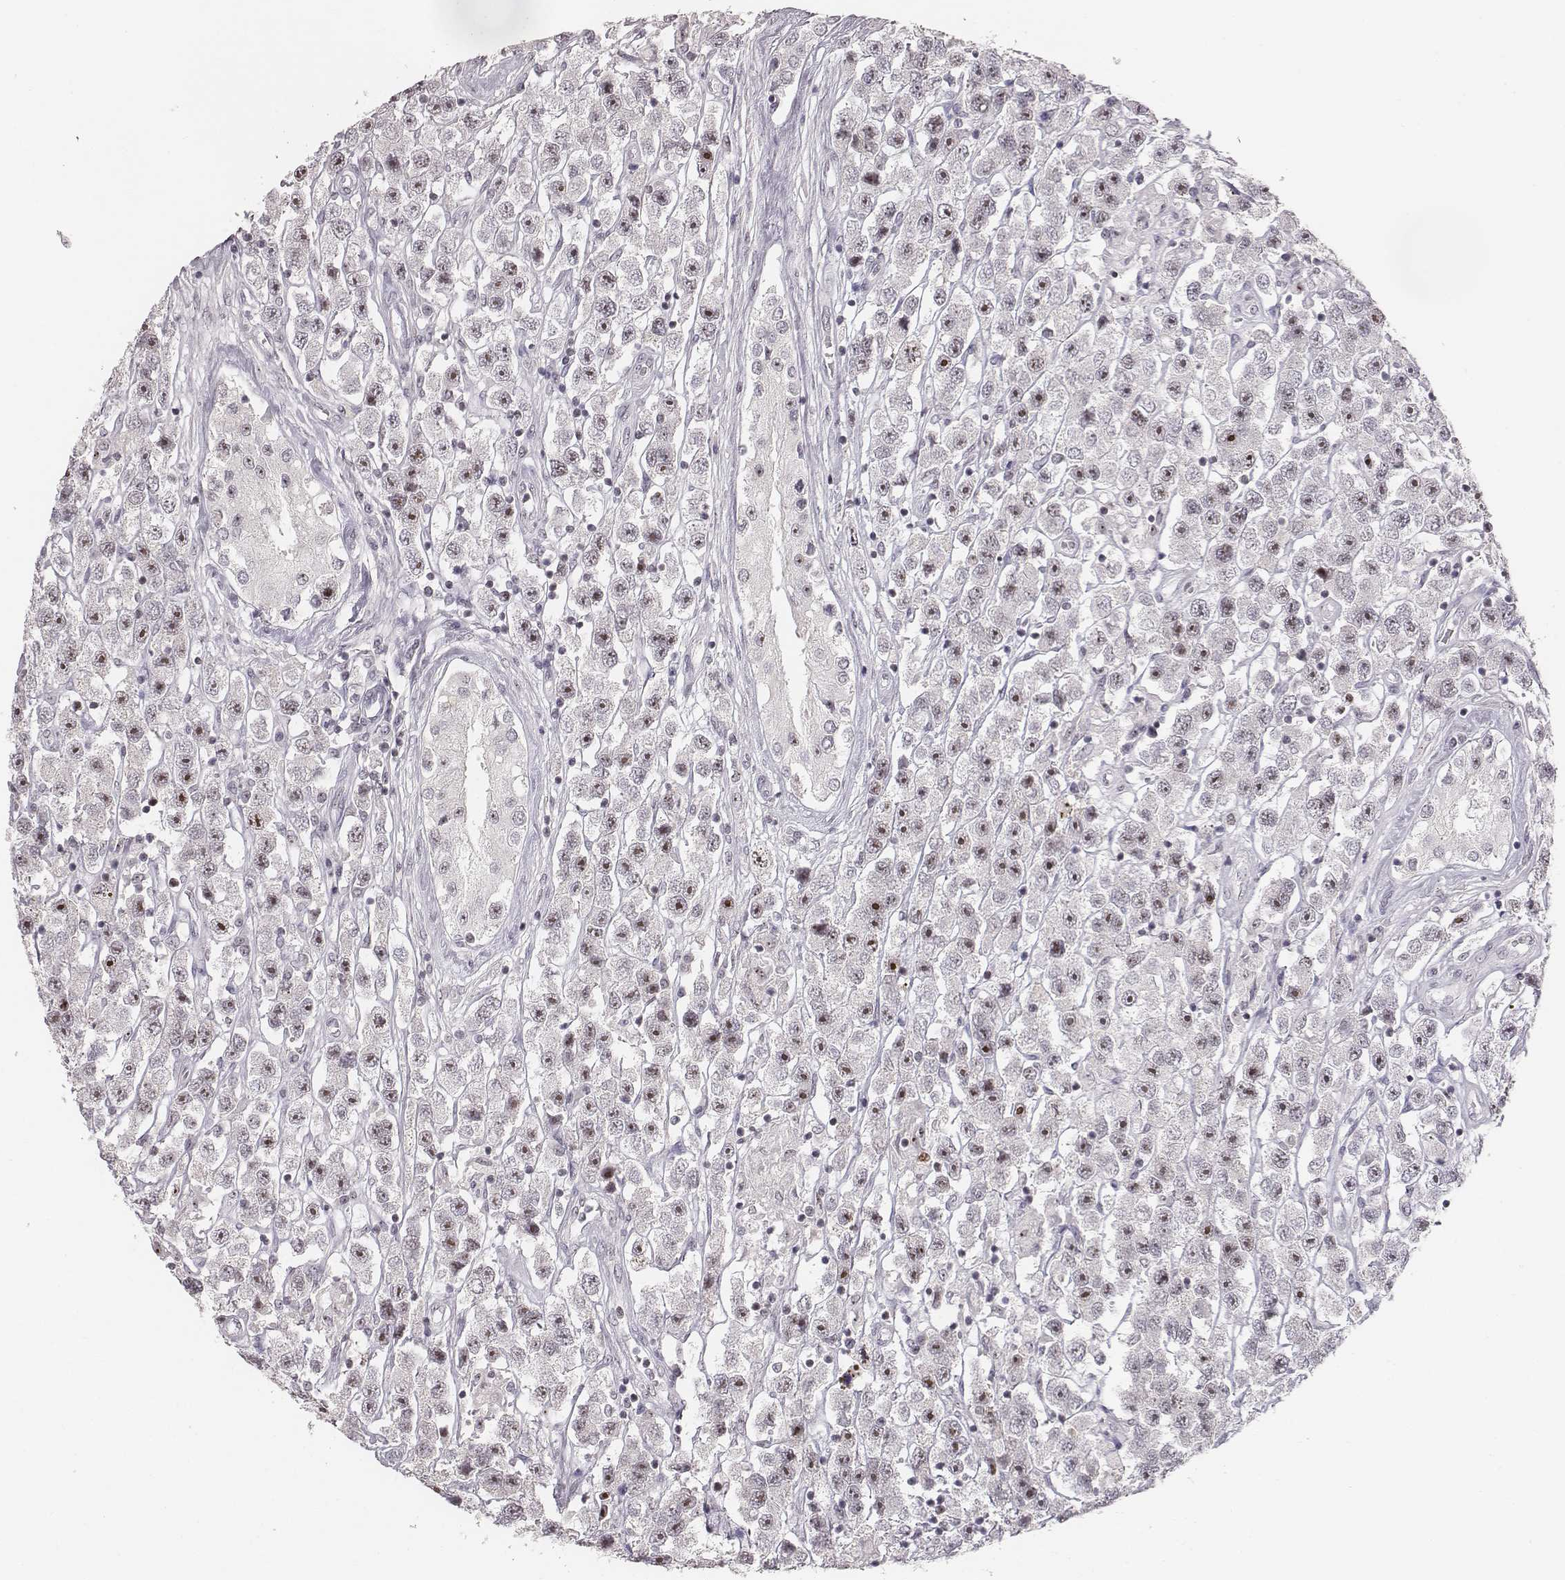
{"staining": {"intensity": "strong", "quantity": "25%-75%", "location": "nuclear"}, "tissue": "testis cancer", "cell_type": "Tumor cells", "image_type": "cancer", "snomed": [{"axis": "morphology", "description": "Seminoma, NOS"}, {"axis": "topography", "description": "Testis"}], "caption": "This is a histology image of immunohistochemistry (IHC) staining of testis seminoma, which shows strong expression in the nuclear of tumor cells.", "gene": "NIFK", "patient": {"sex": "male", "age": 45}}